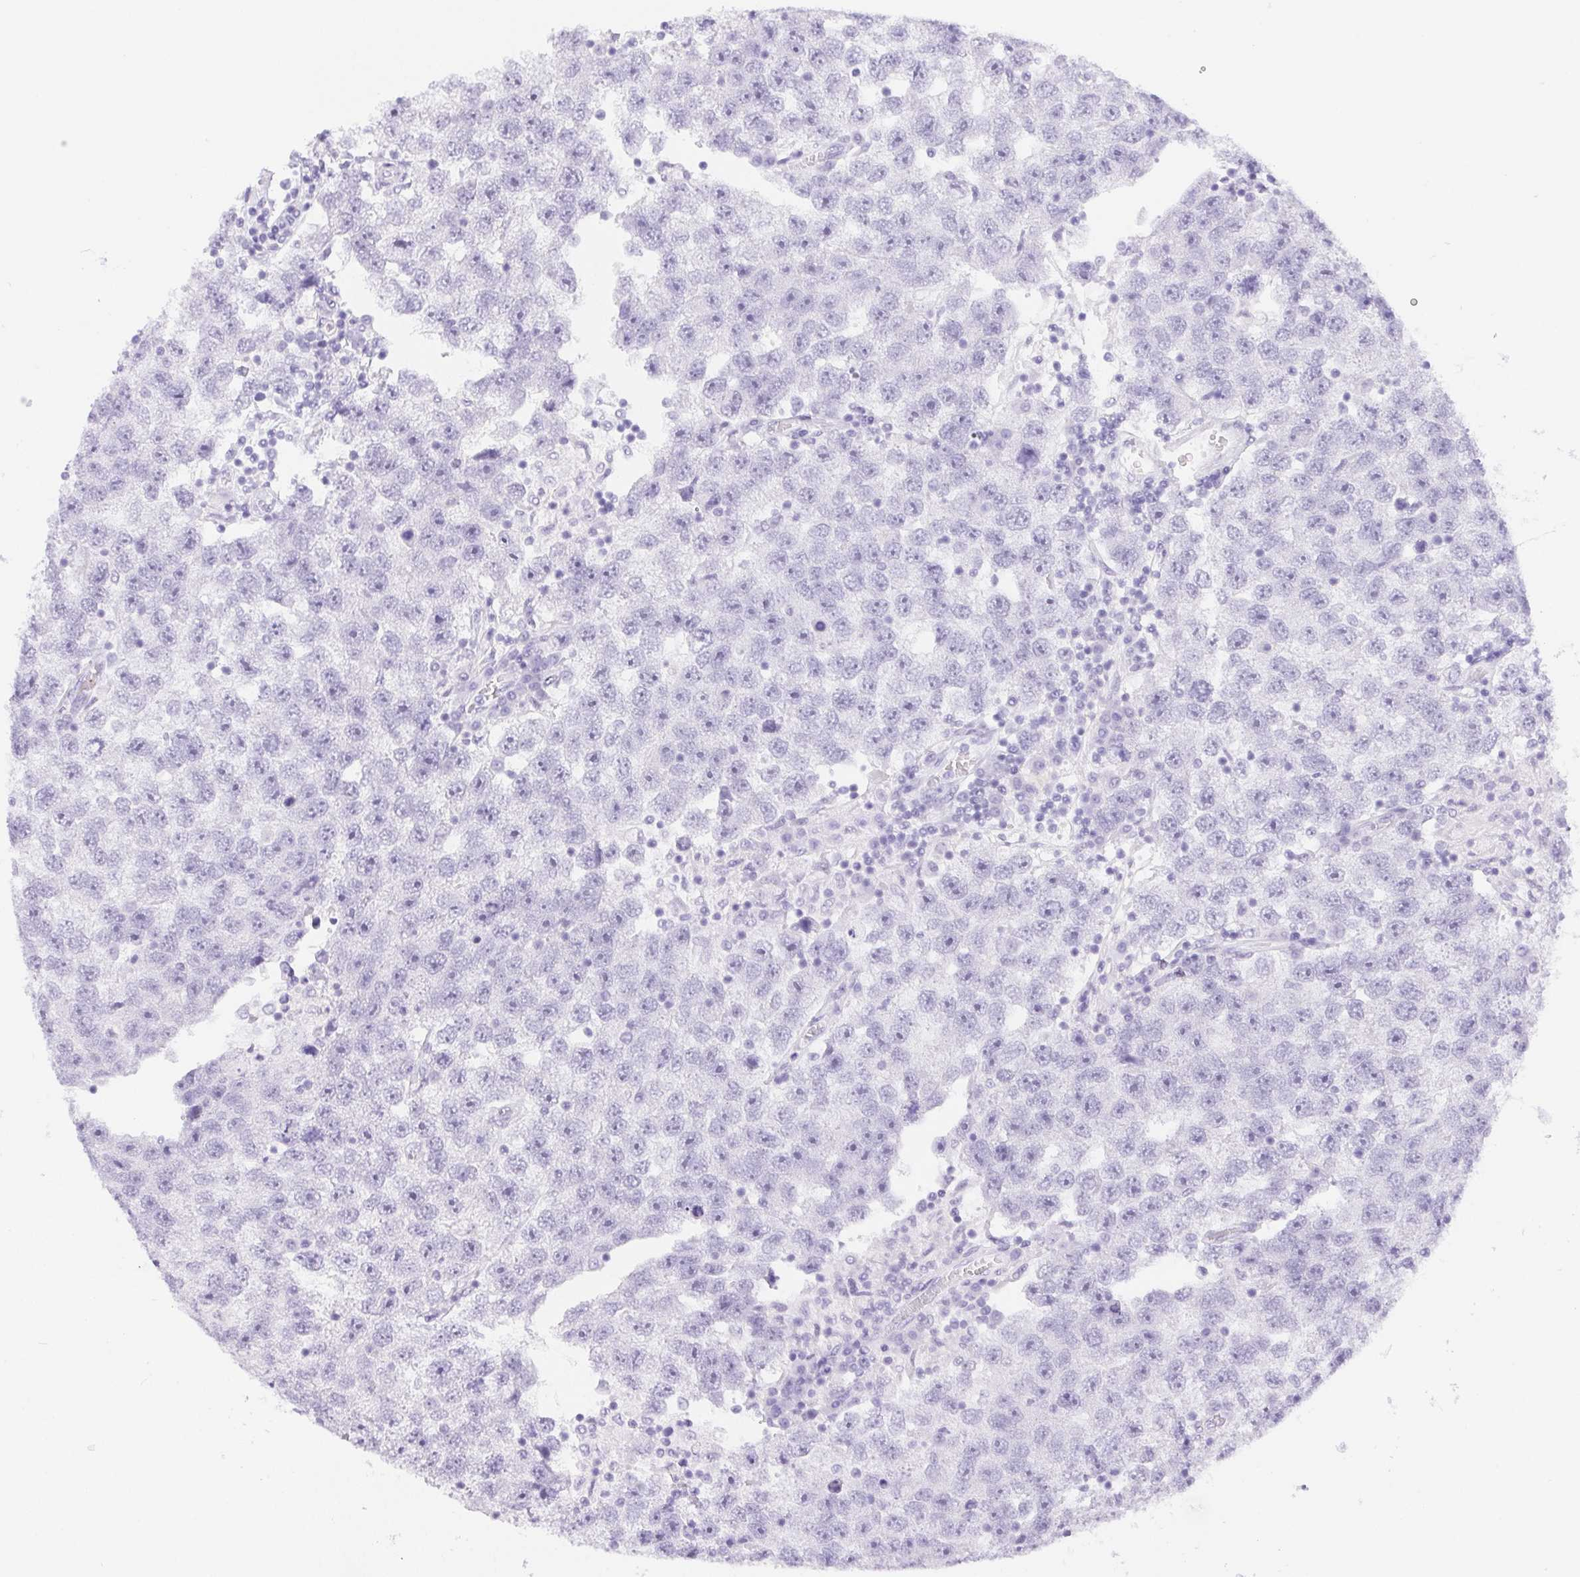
{"staining": {"intensity": "negative", "quantity": "none", "location": "none"}, "tissue": "testis cancer", "cell_type": "Tumor cells", "image_type": "cancer", "snomed": [{"axis": "morphology", "description": "Seminoma, NOS"}, {"axis": "topography", "description": "Testis"}], "caption": "Protein analysis of testis seminoma demonstrates no significant positivity in tumor cells.", "gene": "ST8SIA3", "patient": {"sex": "male", "age": 26}}